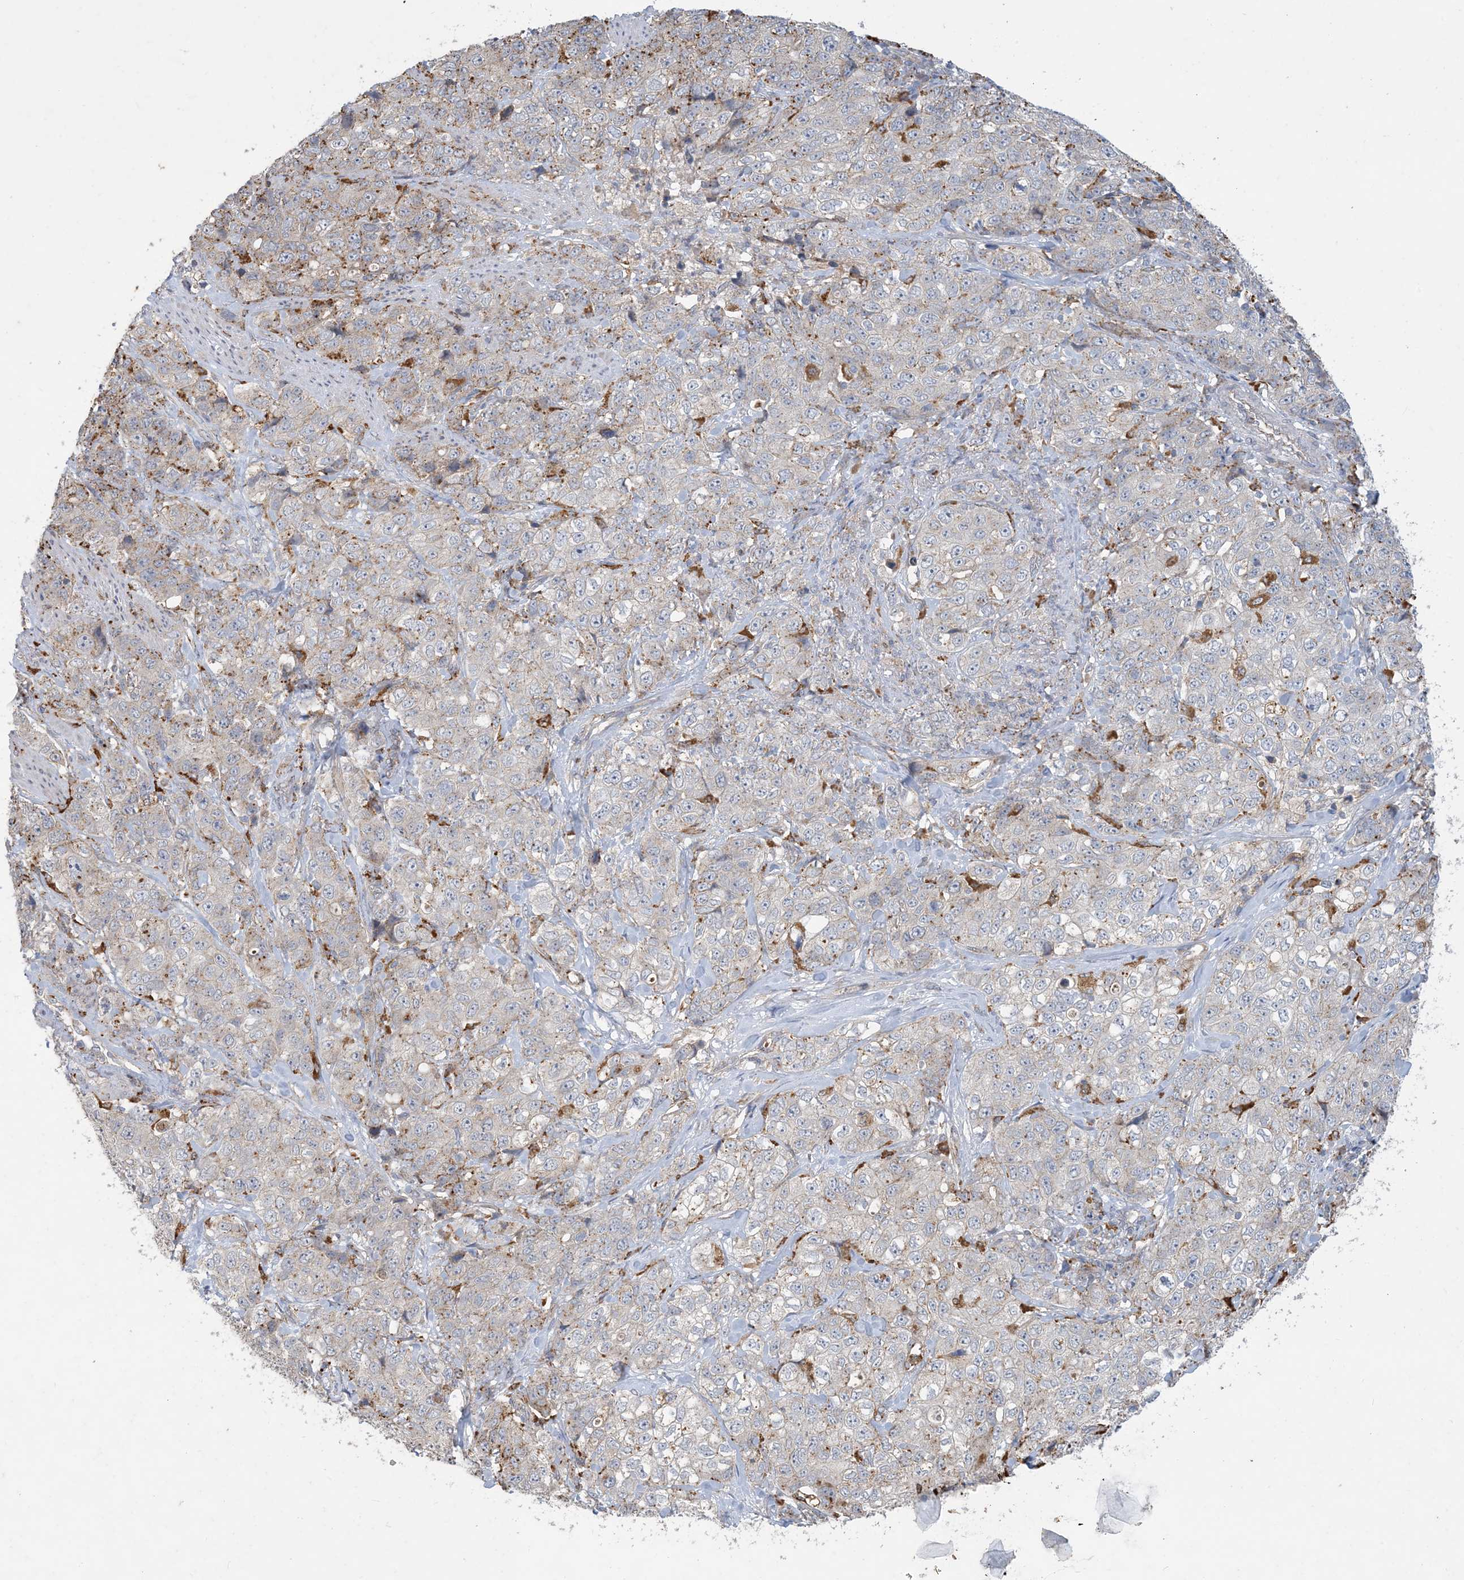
{"staining": {"intensity": "weak", "quantity": "<25%", "location": "cytoplasmic/membranous"}, "tissue": "stomach cancer", "cell_type": "Tumor cells", "image_type": "cancer", "snomed": [{"axis": "morphology", "description": "Adenocarcinoma, NOS"}, {"axis": "topography", "description": "Stomach"}], "caption": "Photomicrograph shows no protein staining in tumor cells of stomach cancer tissue.", "gene": "MRPS18A", "patient": {"sex": "male", "age": 48}}